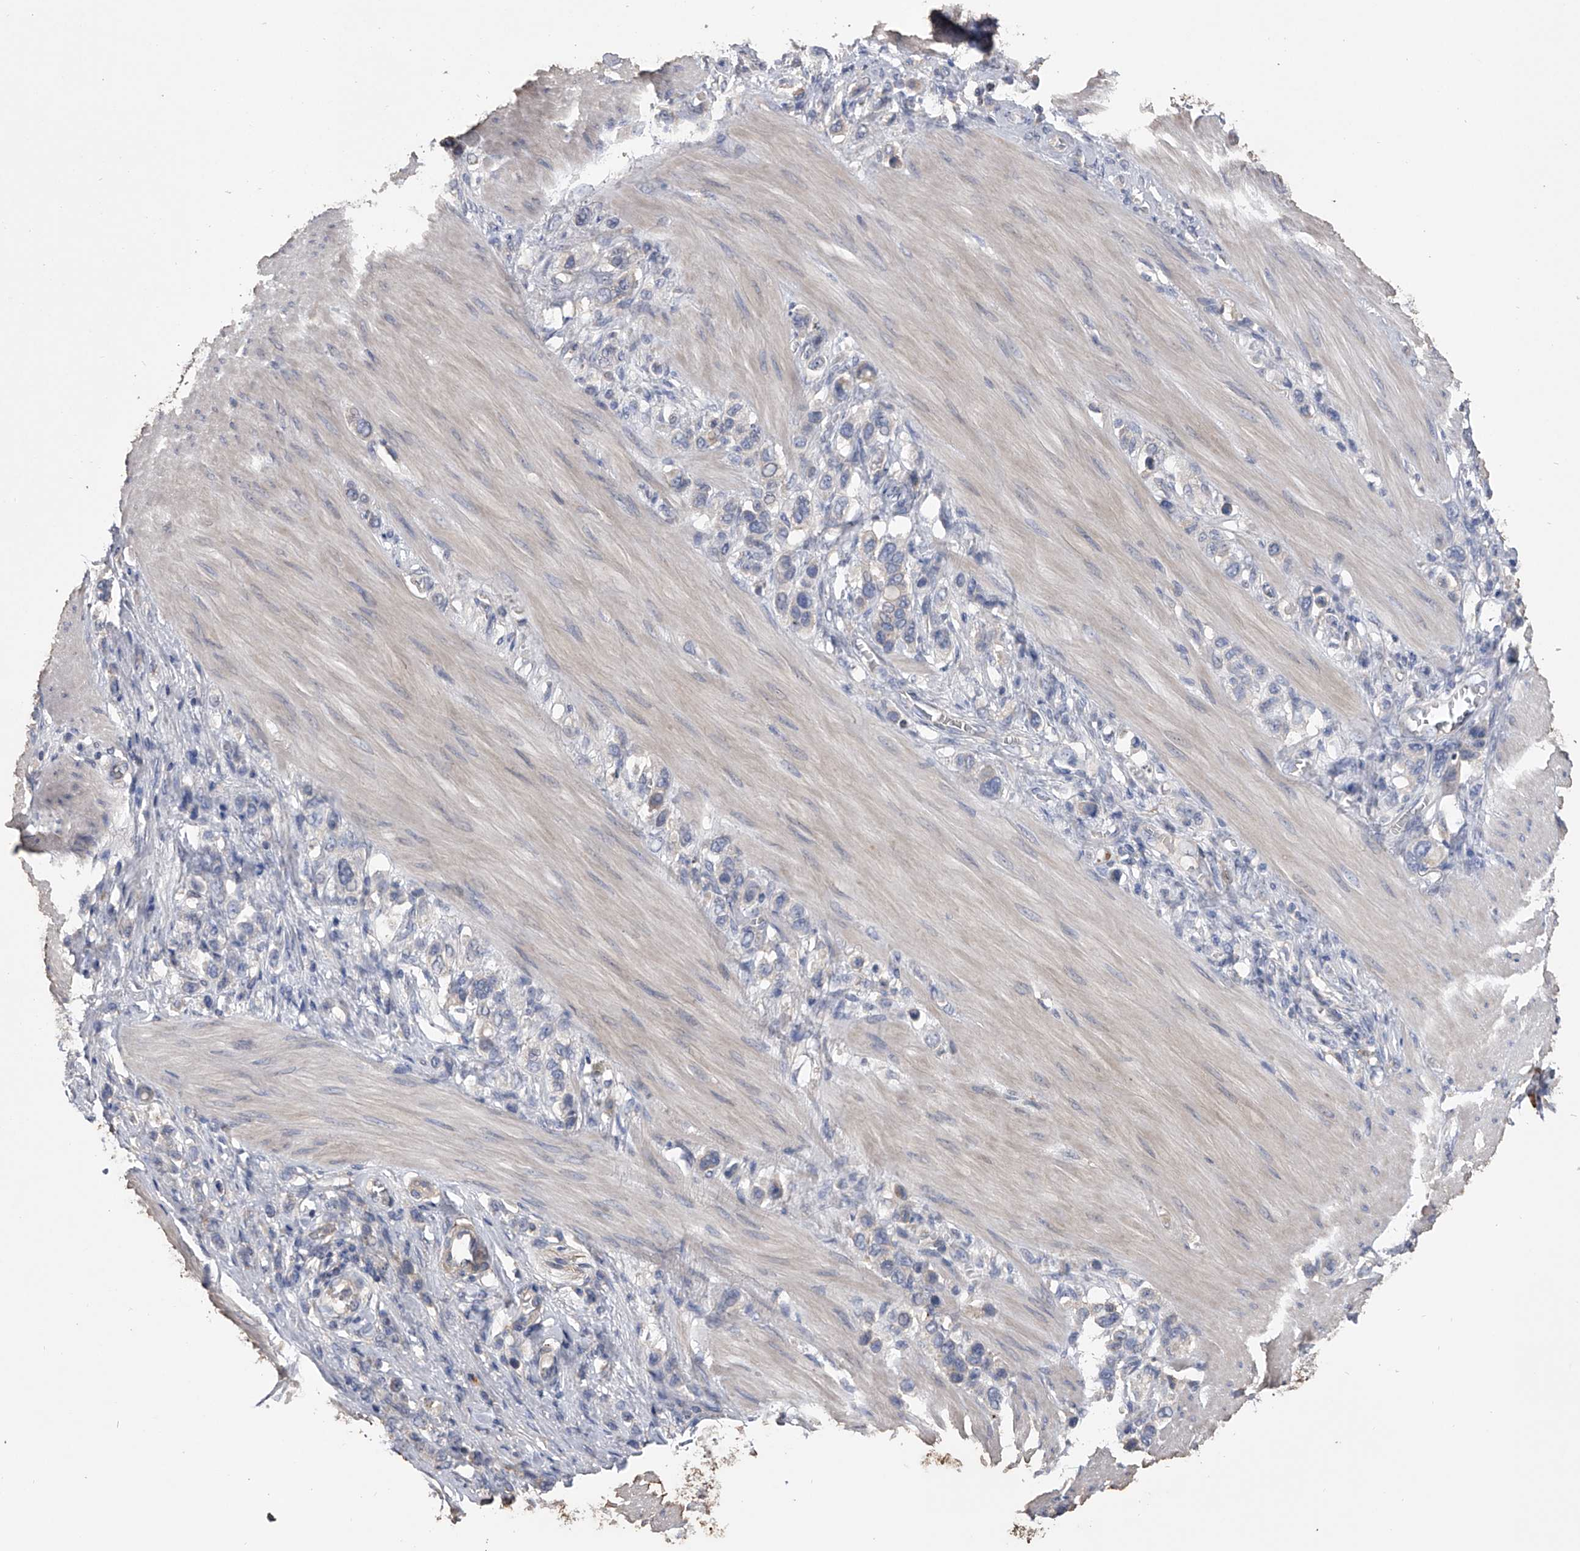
{"staining": {"intensity": "negative", "quantity": "none", "location": "none"}, "tissue": "stomach cancer", "cell_type": "Tumor cells", "image_type": "cancer", "snomed": [{"axis": "morphology", "description": "Adenocarcinoma, NOS"}, {"axis": "topography", "description": "Stomach"}], "caption": "Immunohistochemical staining of human stomach cancer (adenocarcinoma) demonstrates no significant positivity in tumor cells.", "gene": "ZNF343", "patient": {"sex": "female", "age": 65}}